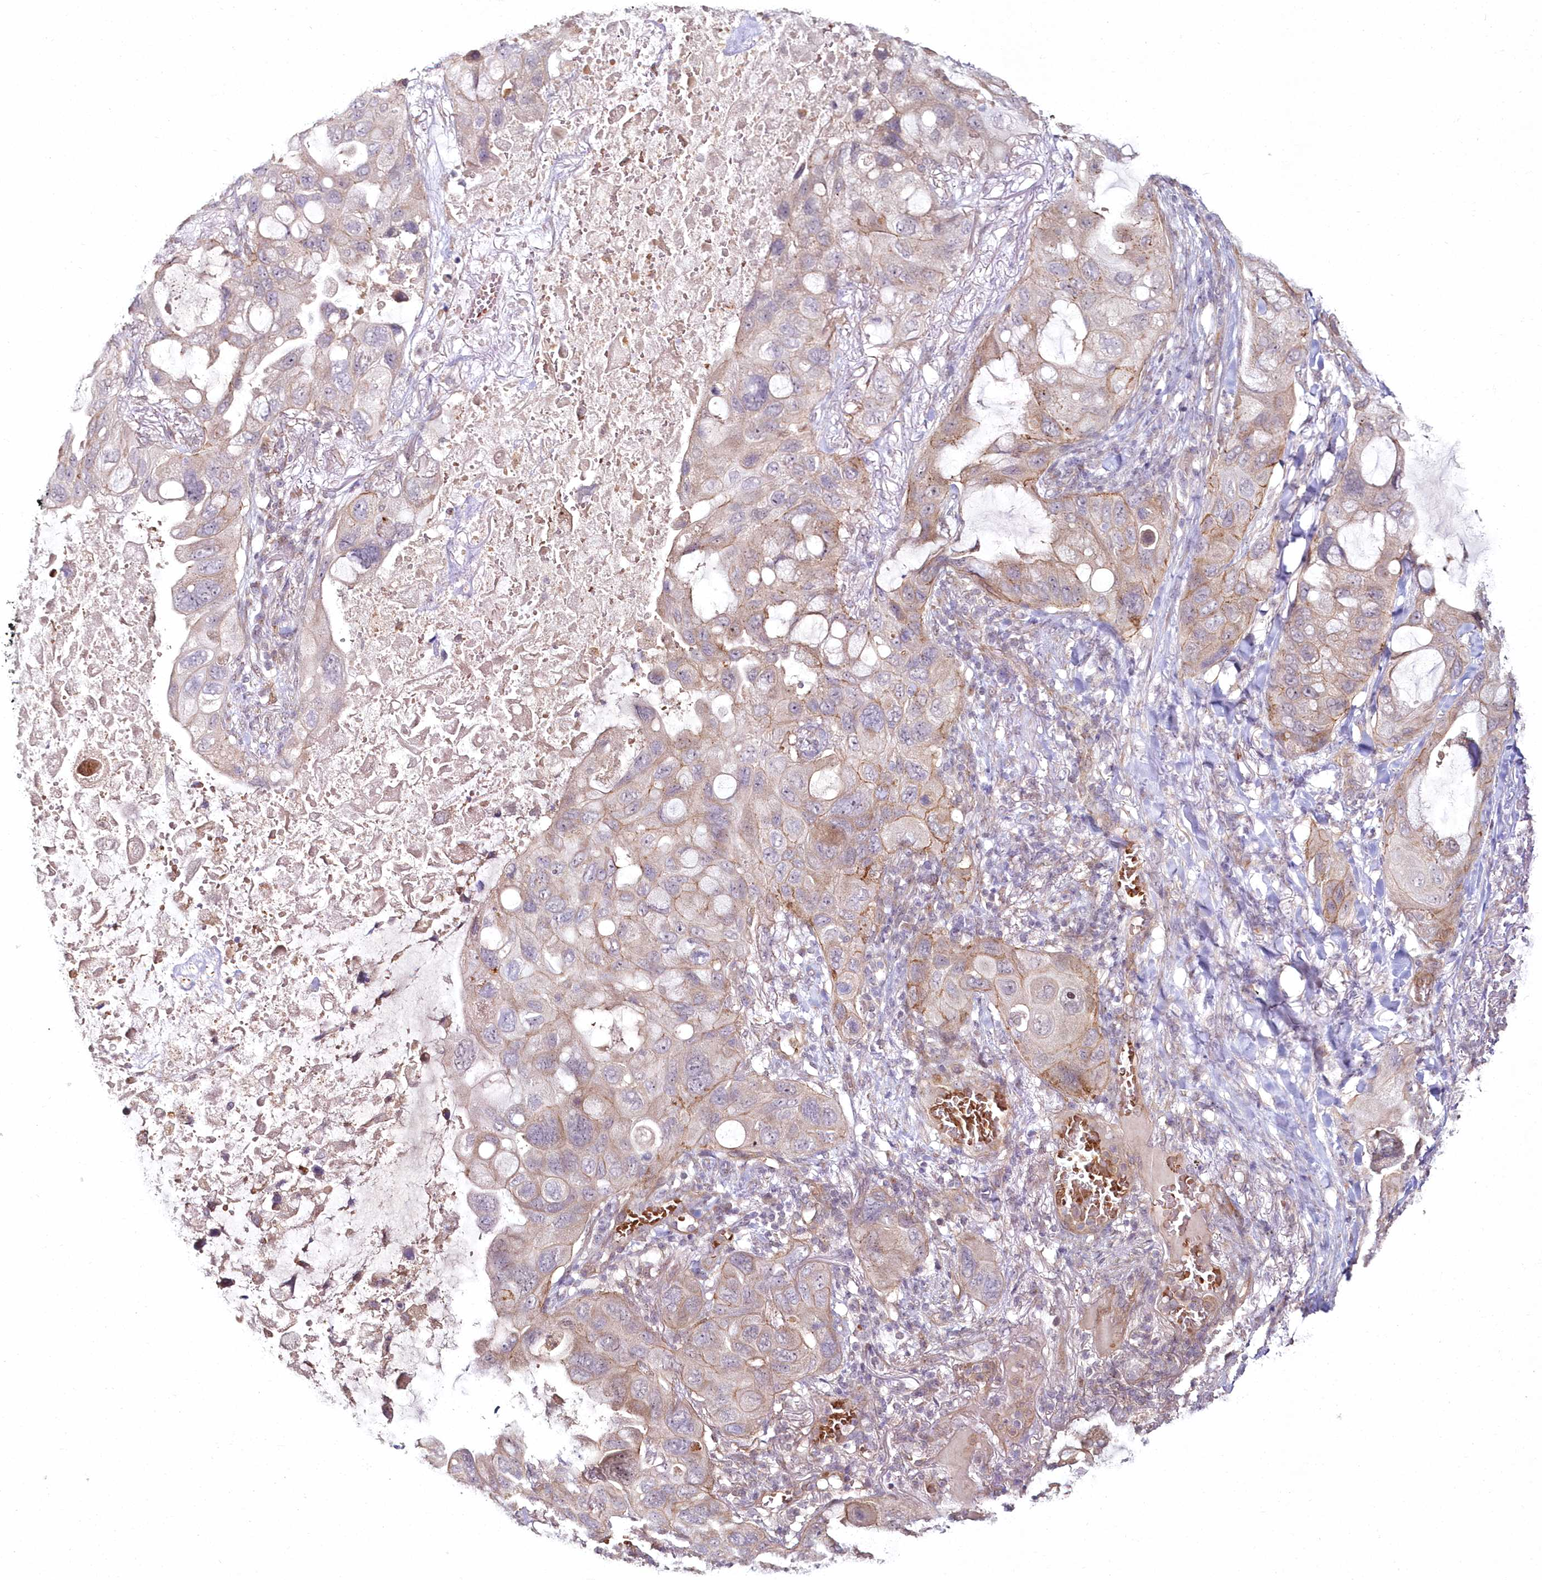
{"staining": {"intensity": "weak", "quantity": "<25%", "location": "cytoplasmic/membranous"}, "tissue": "lung cancer", "cell_type": "Tumor cells", "image_type": "cancer", "snomed": [{"axis": "morphology", "description": "Squamous cell carcinoma, NOS"}, {"axis": "topography", "description": "Lung"}], "caption": "Immunohistochemistry (IHC) of lung cancer shows no positivity in tumor cells.", "gene": "HYCC2", "patient": {"sex": "female", "age": 73}}